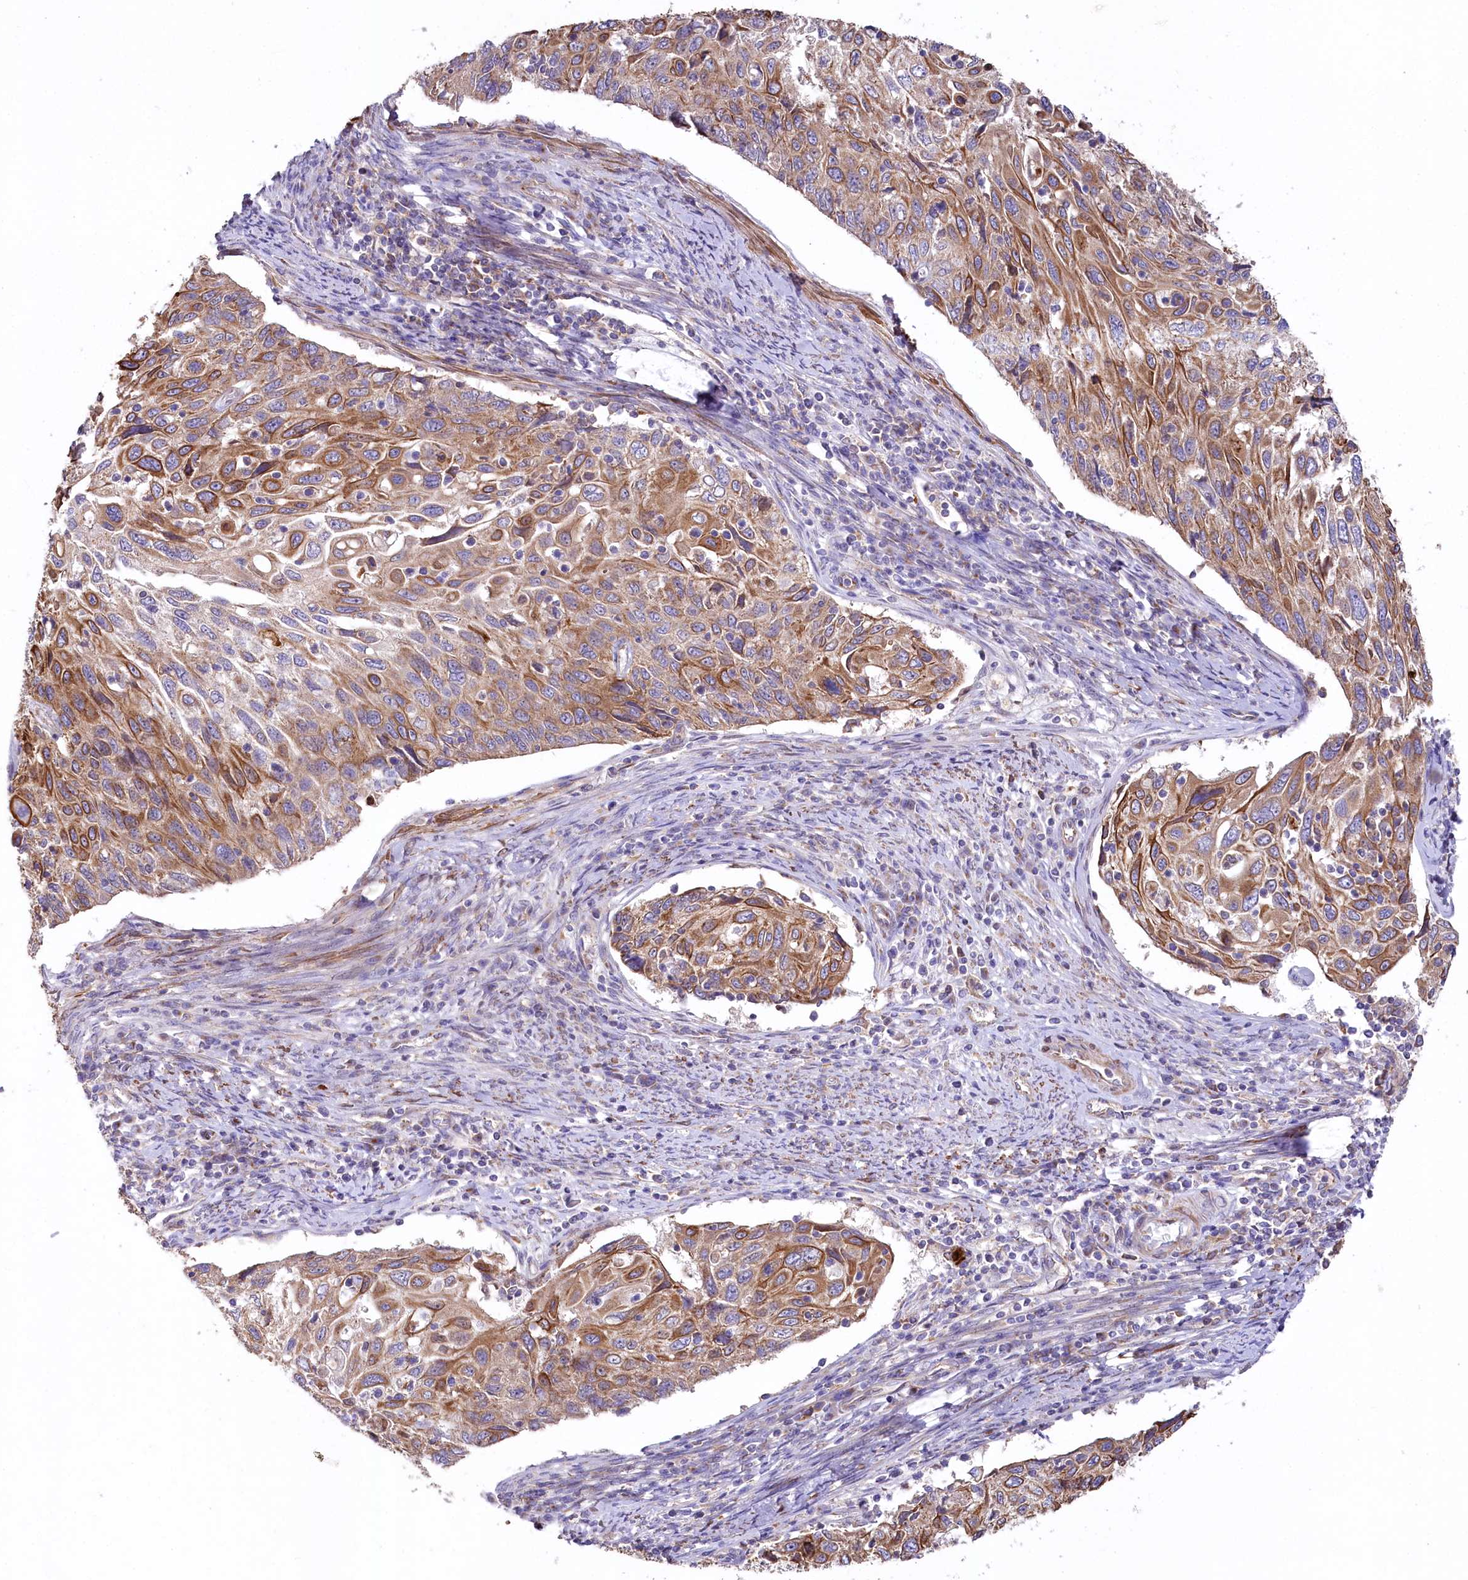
{"staining": {"intensity": "moderate", "quantity": ">75%", "location": "cytoplasmic/membranous"}, "tissue": "cervical cancer", "cell_type": "Tumor cells", "image_type": "cancer", "snomed": [{"axis": "morphology", "description": "Squamous cell carcinoma, NOS"}, {"axis": "topography", "description": "Cervix"}], "caption": "Moderate cytoplasmic/membranous expression is present in approximately >75% of tumor cells in cervical squamous cell carcinoma.", "gene": "STX6", "patient": {"sex": "female", "age": 70}}